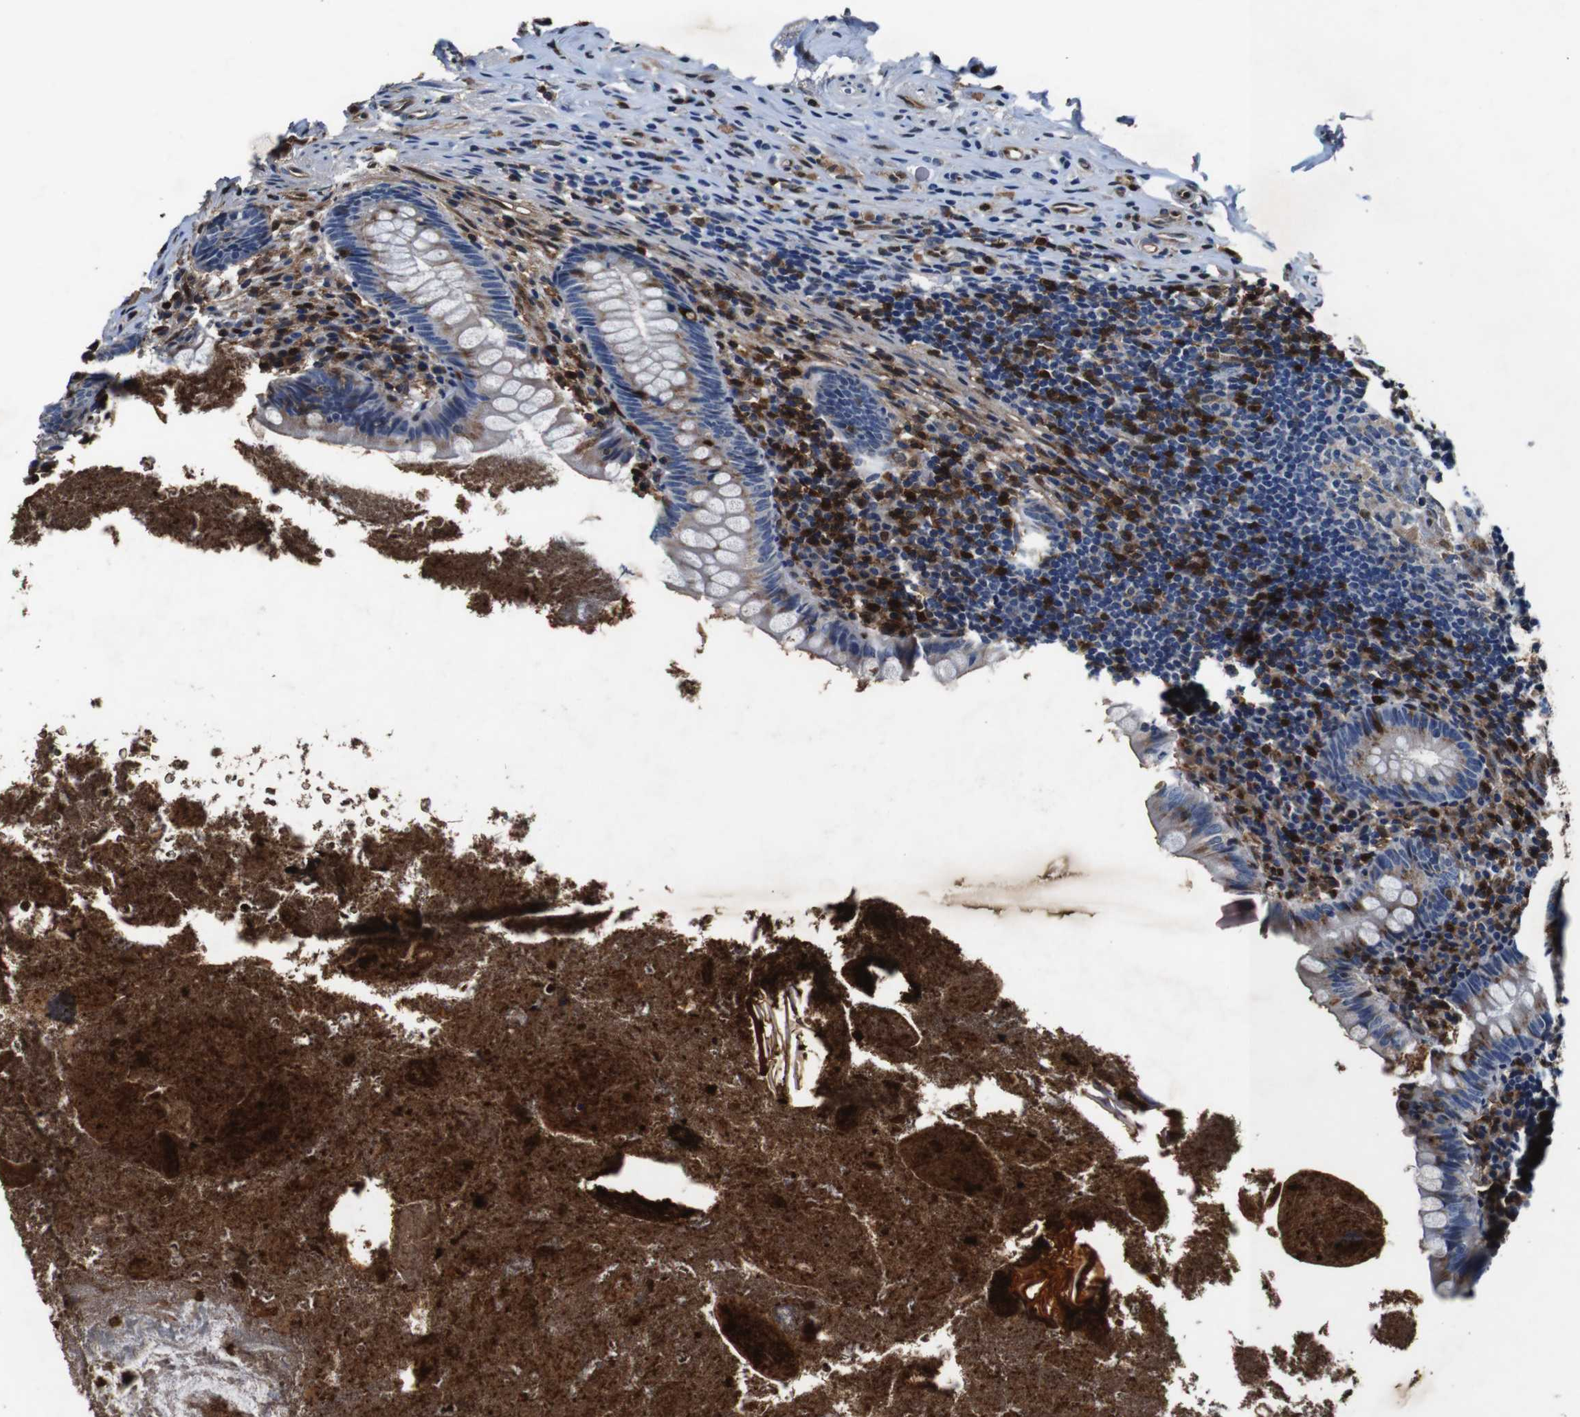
{"staining": {"intensity": "weak", "quantity": "25%-75%", "location": "cytoplasmic/membranous"}, "tissue": "appendix", "cell_type": "Glandular cells", "image_type": "normal", "snomed": [{"axis": "morphology", "description": "Normal tissue, NOS"}, {"axis": "topography", "description": "Appendix"}], "caption": "Appendix stained with DAB immunohistochemistry (IHC) displays low levels of weak cytoplasmic/membranous positivity in about 25%-75% of glandular cells.", "gene": "ANXA1", "patient": {"sex": "male", "age": 52}}